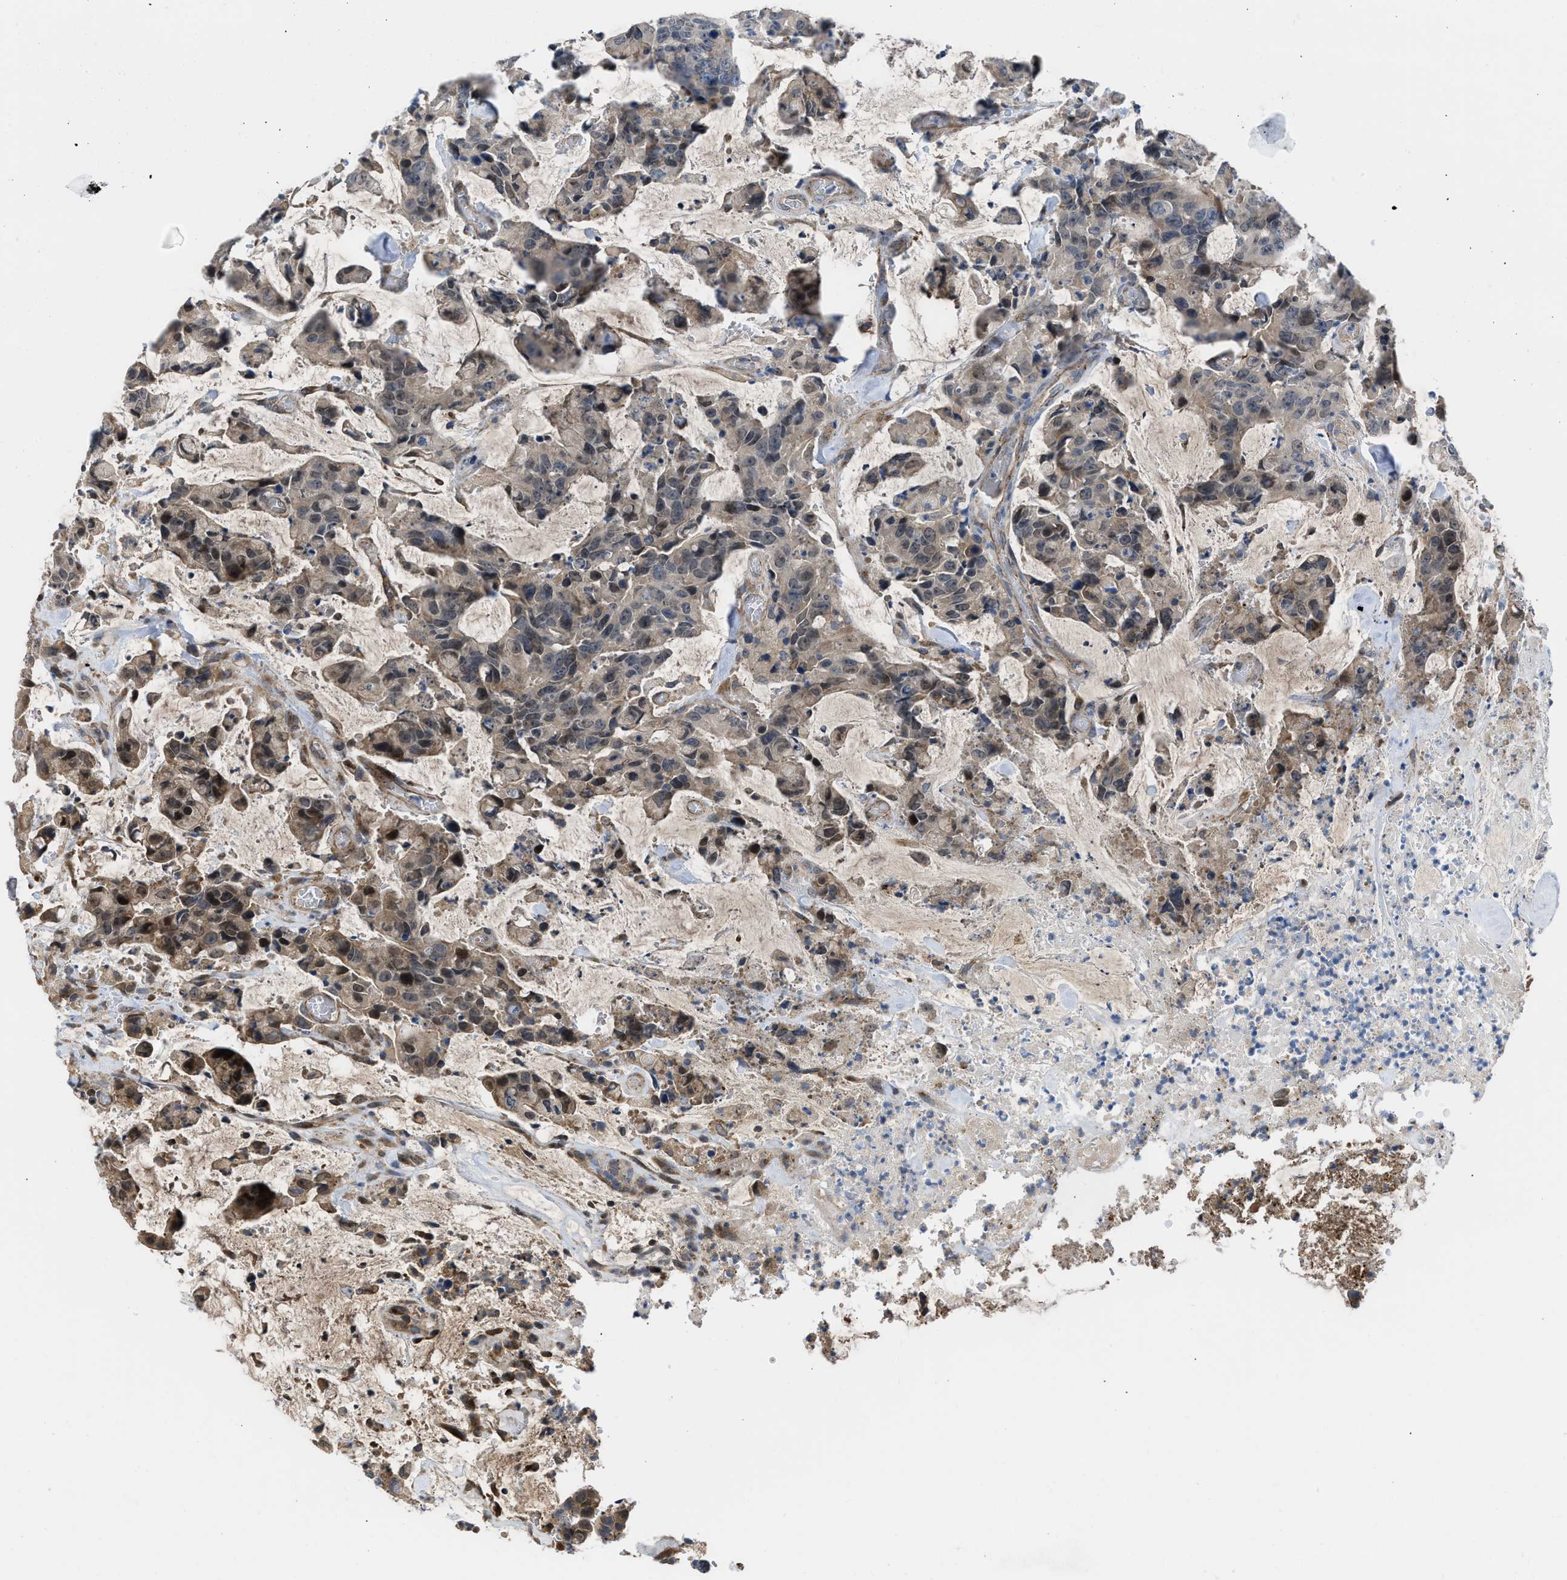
{"staining": {"intensity": "moderate", "quantity": "<25%", "location": "cytoplasmic/membranous,nuclear"}, "tissue": "colorectal cancer", "cell_type": "Tumor cells", "image_type": "cancer", "snomed": [{"axis": "morphology", "description": "Adenocarcinoma, NOS"}, {"axis": "topography", "description": "Colon"}], "caption": "Human colorectal adenocarcinoma stained with a brown dye exhibits moderate cytoplasmic/membranous and nuclear positive positivity in about <25% of tumor cells.", "gene": "GPATCH2L", "patient": {"sex": "female", "age": 86}}